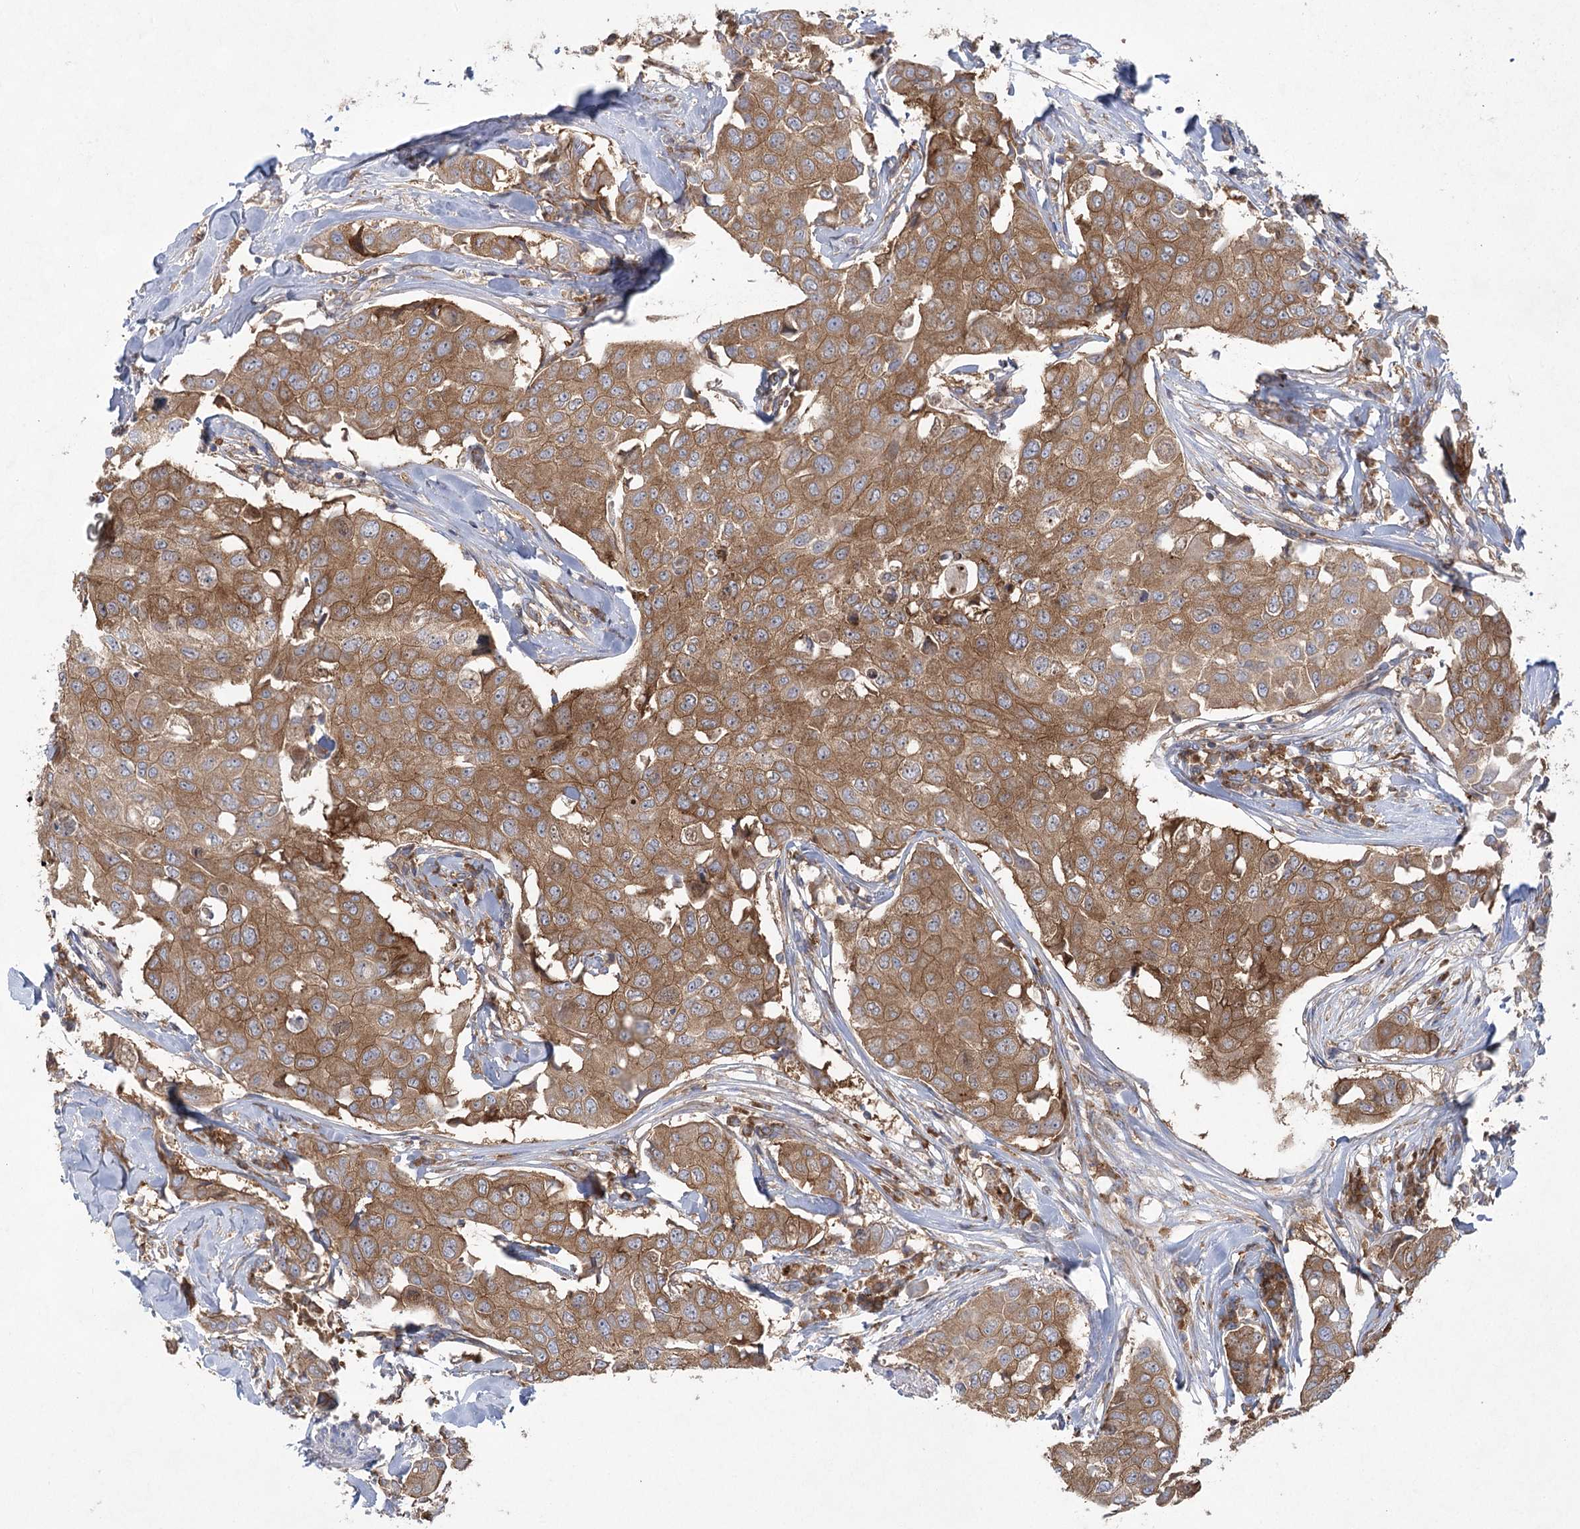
{"staining": {"intensity": "moderate", "quantity": ">75%", "location": "cytoplasmic/membranous"}, "tissue": "breast cancer", "cell_type": "Tumor cells", "image_type": "cancer", "snomed": [{"axis": "morphology", "description": "Duct carcinoma"}, {"axis": "topography", "description": "Breast"}], "caption": "DAB immunohistochemical staining of human breast cancer (intraductal carcinoma) reveals moderate cytoplasmic/membranous protein positivity in about >75% of tumor cells.", "gene": "EIF3A", "patient": {"sex": "female", "age": 80}}